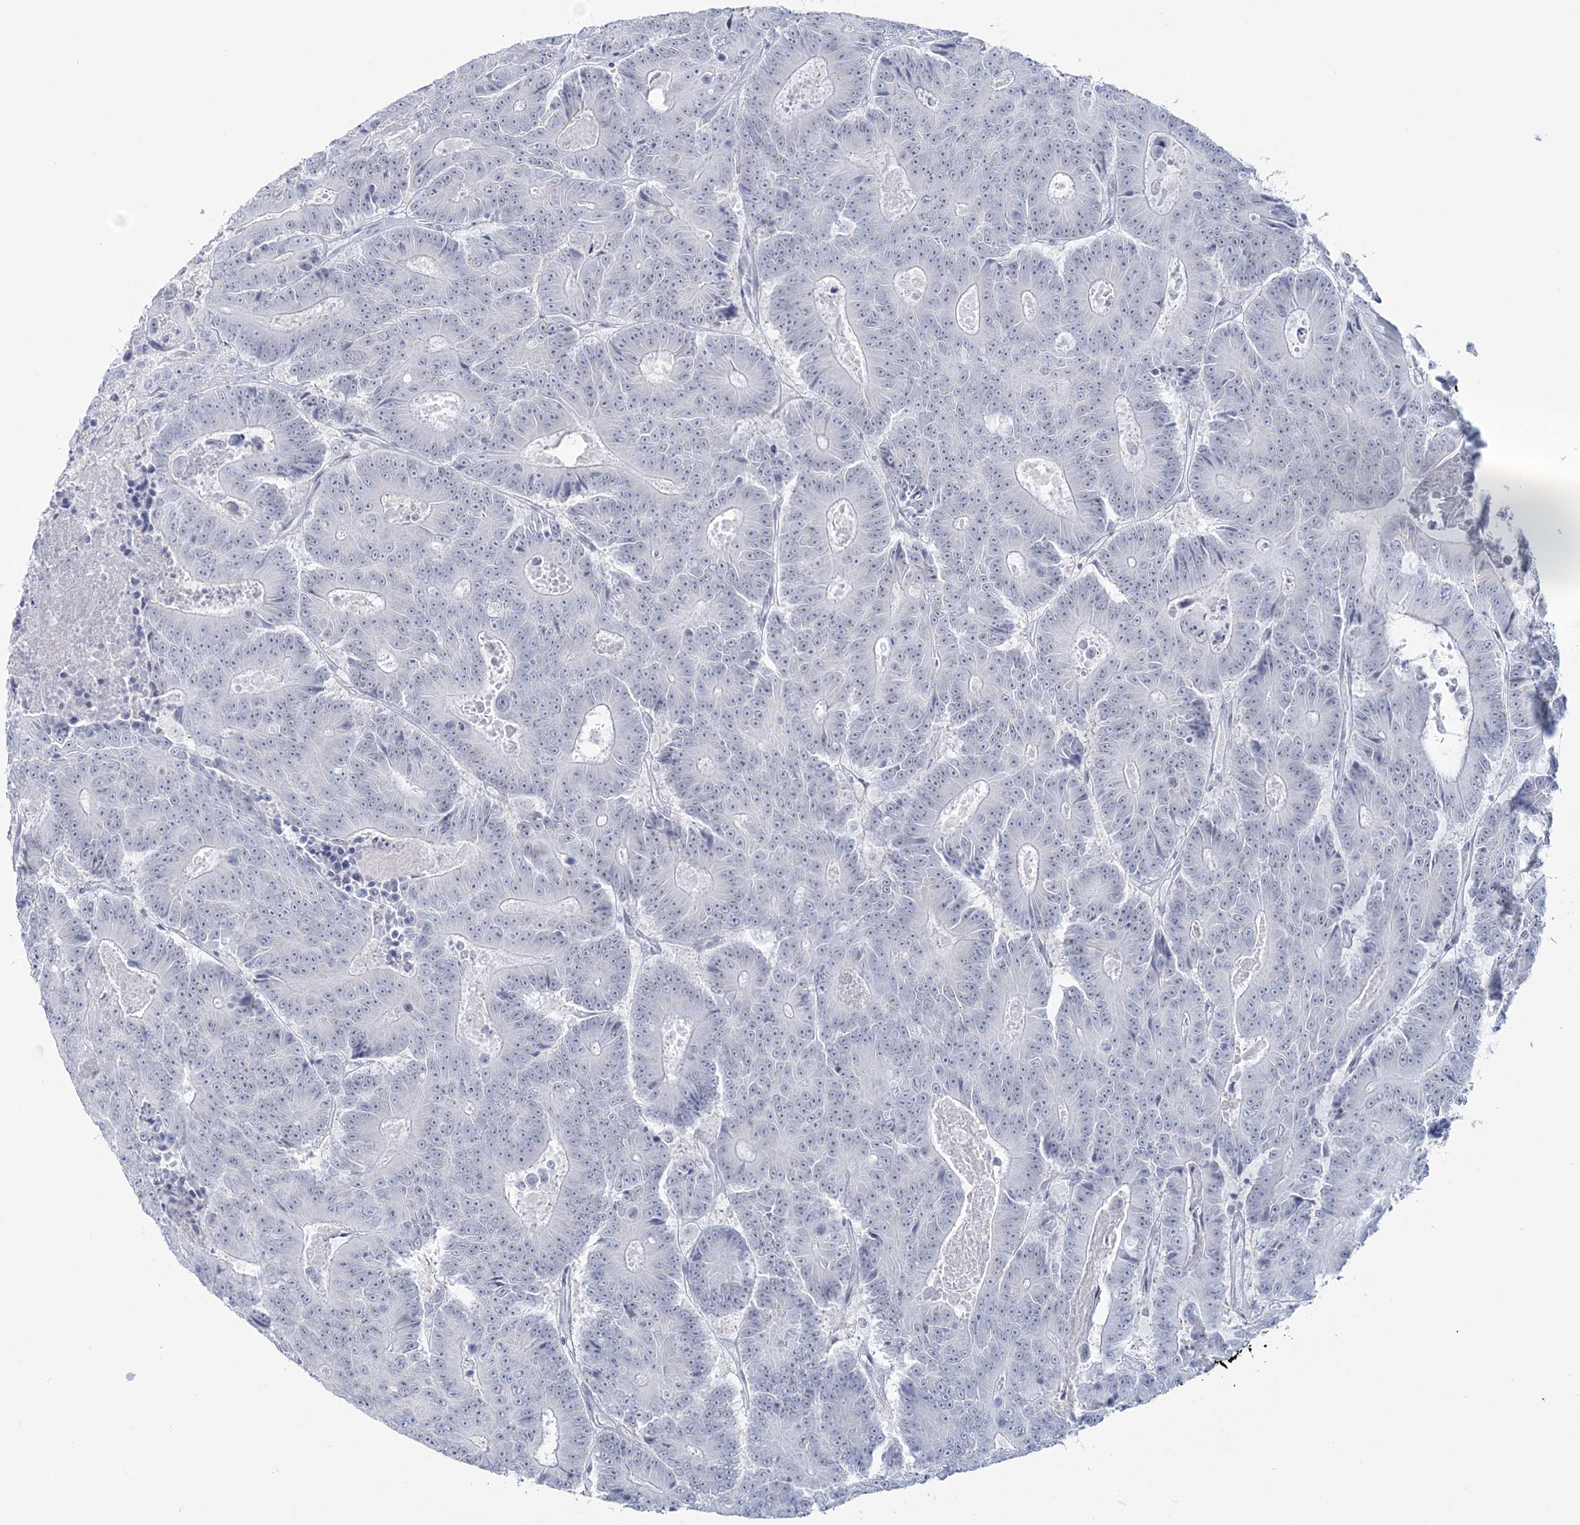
{"staining": {"intensity": "negative", "quantity": "none", "location": "none"}, "tissue": "colorectal cancer", "cell_type": "Tumor cells", "image_type": "cancer", "snomed": [{"axis": "morphology", "description": "Adenocarcinoma, NOS"}, {"axis": "topography", "description": "Colon"}], "caption": "Tumor cells show no significant protein positivity in colorectal cancer. (DAB immunohistochemistry visualized using brightfield microscopy, high magnification).", "gene": "ZNF843", "patient": {"sex": "male", "age": 83}}